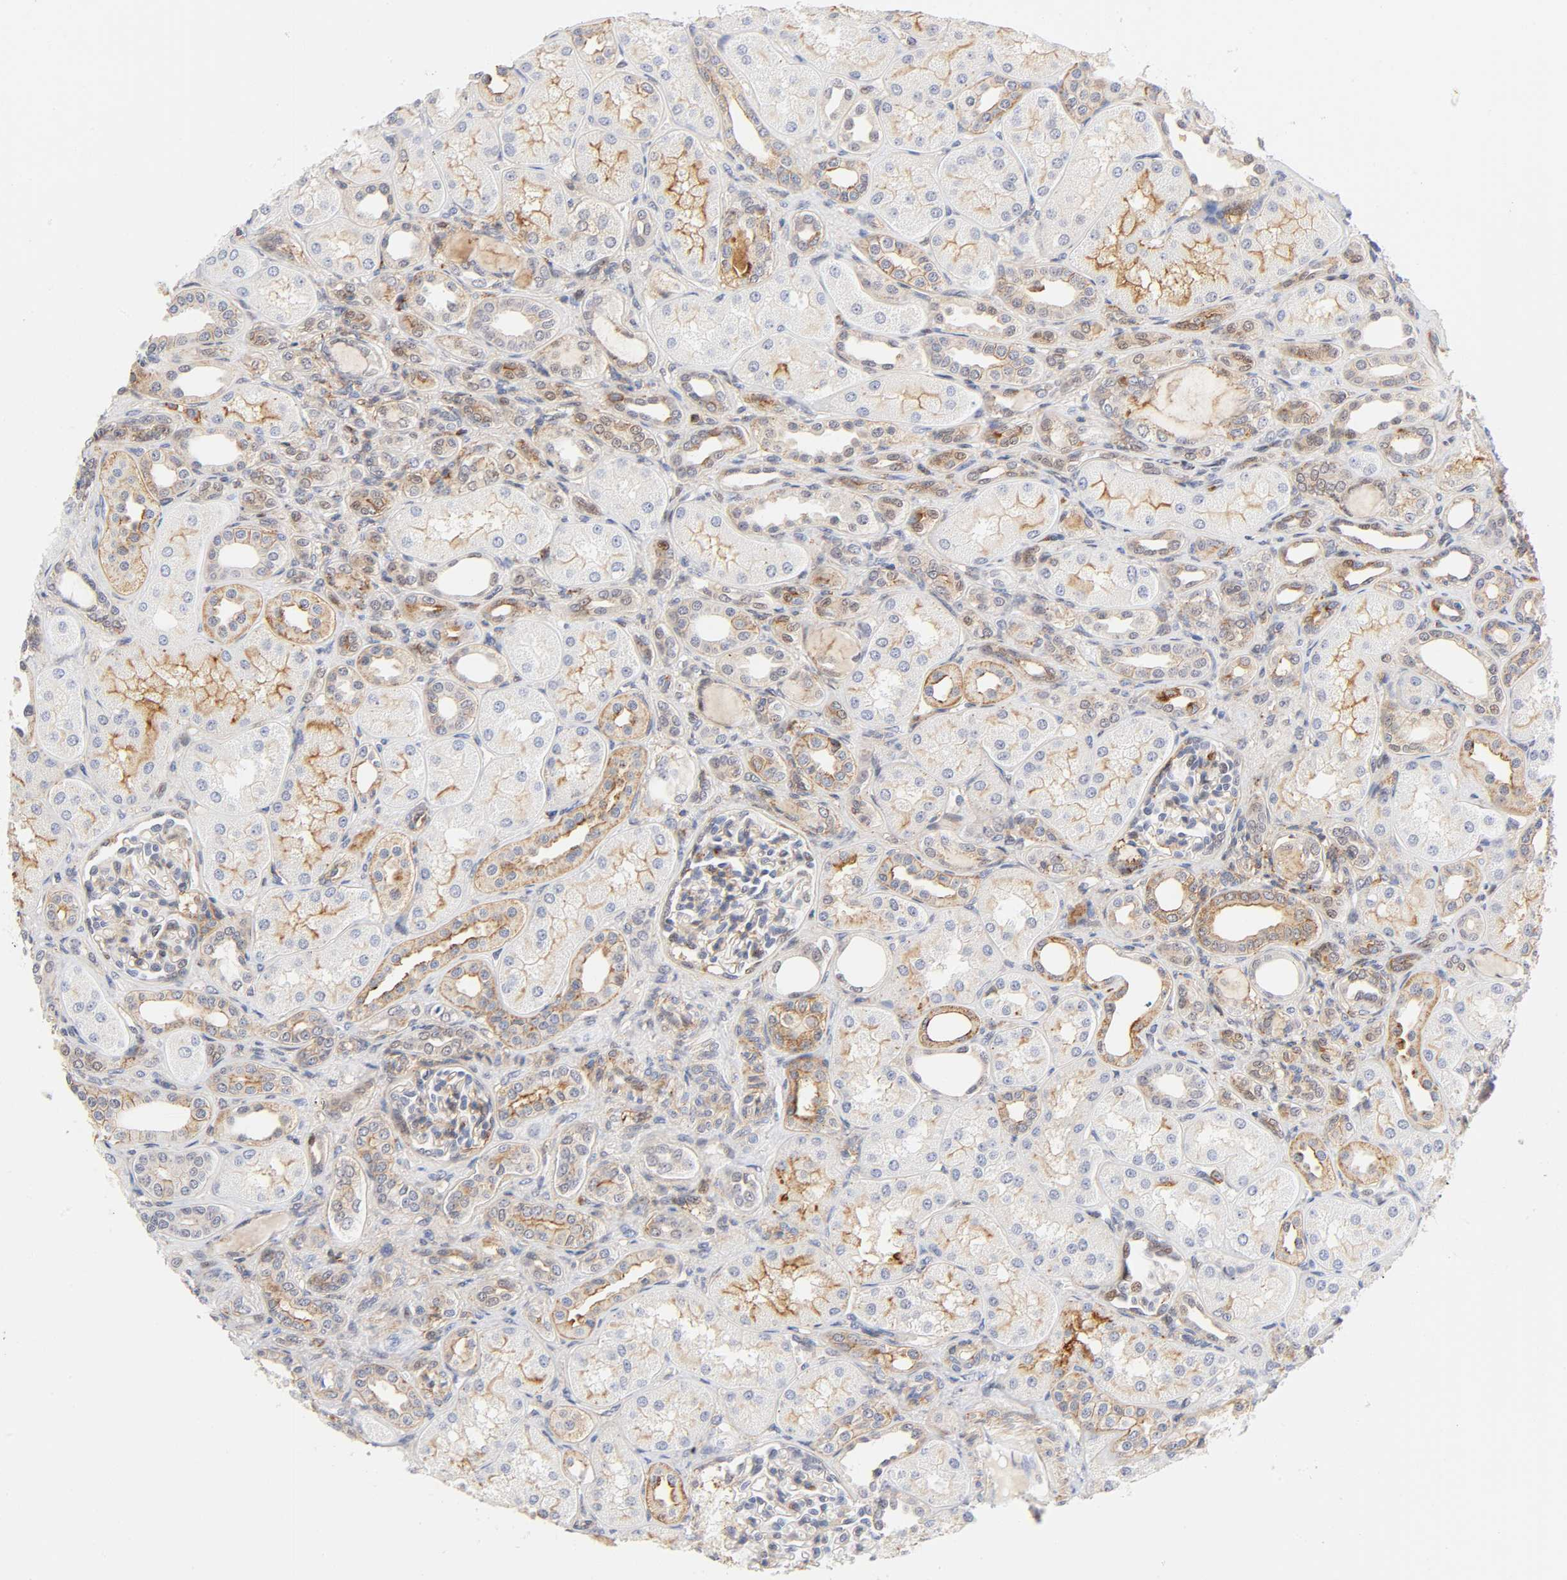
{"staining": {"intensity": "weak", "quantity": "25%-75%", "location": "cytoplasmic/membranous"}, "tissue": "kidney", "cell_type": "Cells in glomeruli", "image_type": "normal", "snomed": [{"axis": "morphology", "description": "Normal tissue, NOS"}, {"axis": "topography", "description": "Kidney"}], "caption": "Benign kidney was stained to show a protein in brown. There is low levels of weak cytoplasmic/membranous positivity in approximately 25%-75% of cells in glomeruli.", "gene": "ANXA7", "patient": {"sex": "male", "age": 7}}